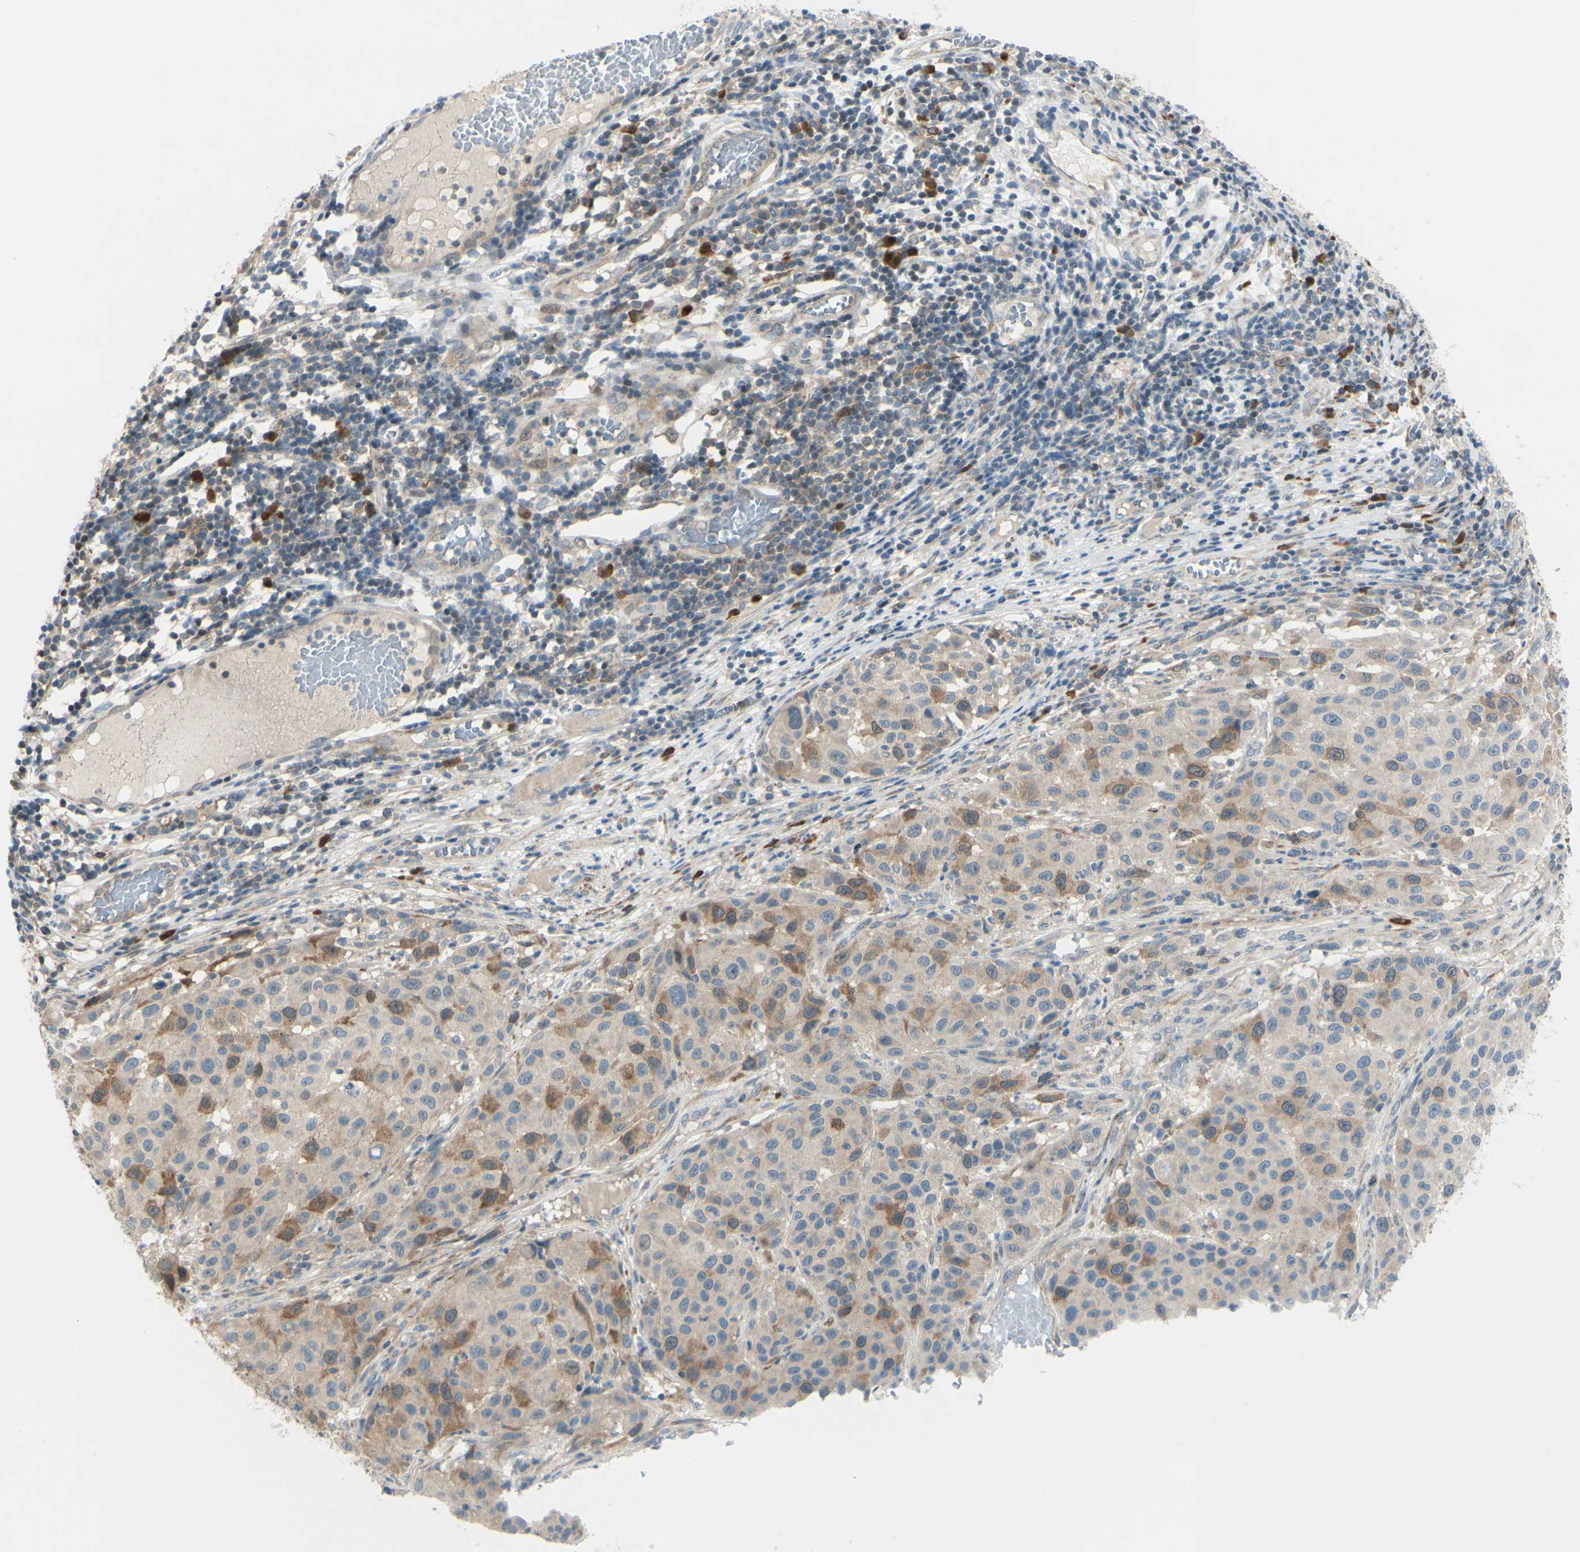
{"staining": {"intensity": "moderate", "quantity": "<25%", "location": "cytoplasmic/membranous"}, "tissue": "melanoma", "cell_type": "Tumor cells", "image_type": "cancer", "snomed": [{"axis": "morphology", "description": "Malignant melanoma, Metastatic site"}, {"axis": "topography", "description": "Lymph node"}], "caption": "Brown immunohistochemical staining in human melanoma shows moderate cytoplasmic/membranous expression in about <25% of tumor cells.", "gene": "PTTG1", "patient": {"sex": "male", "age": 61}}